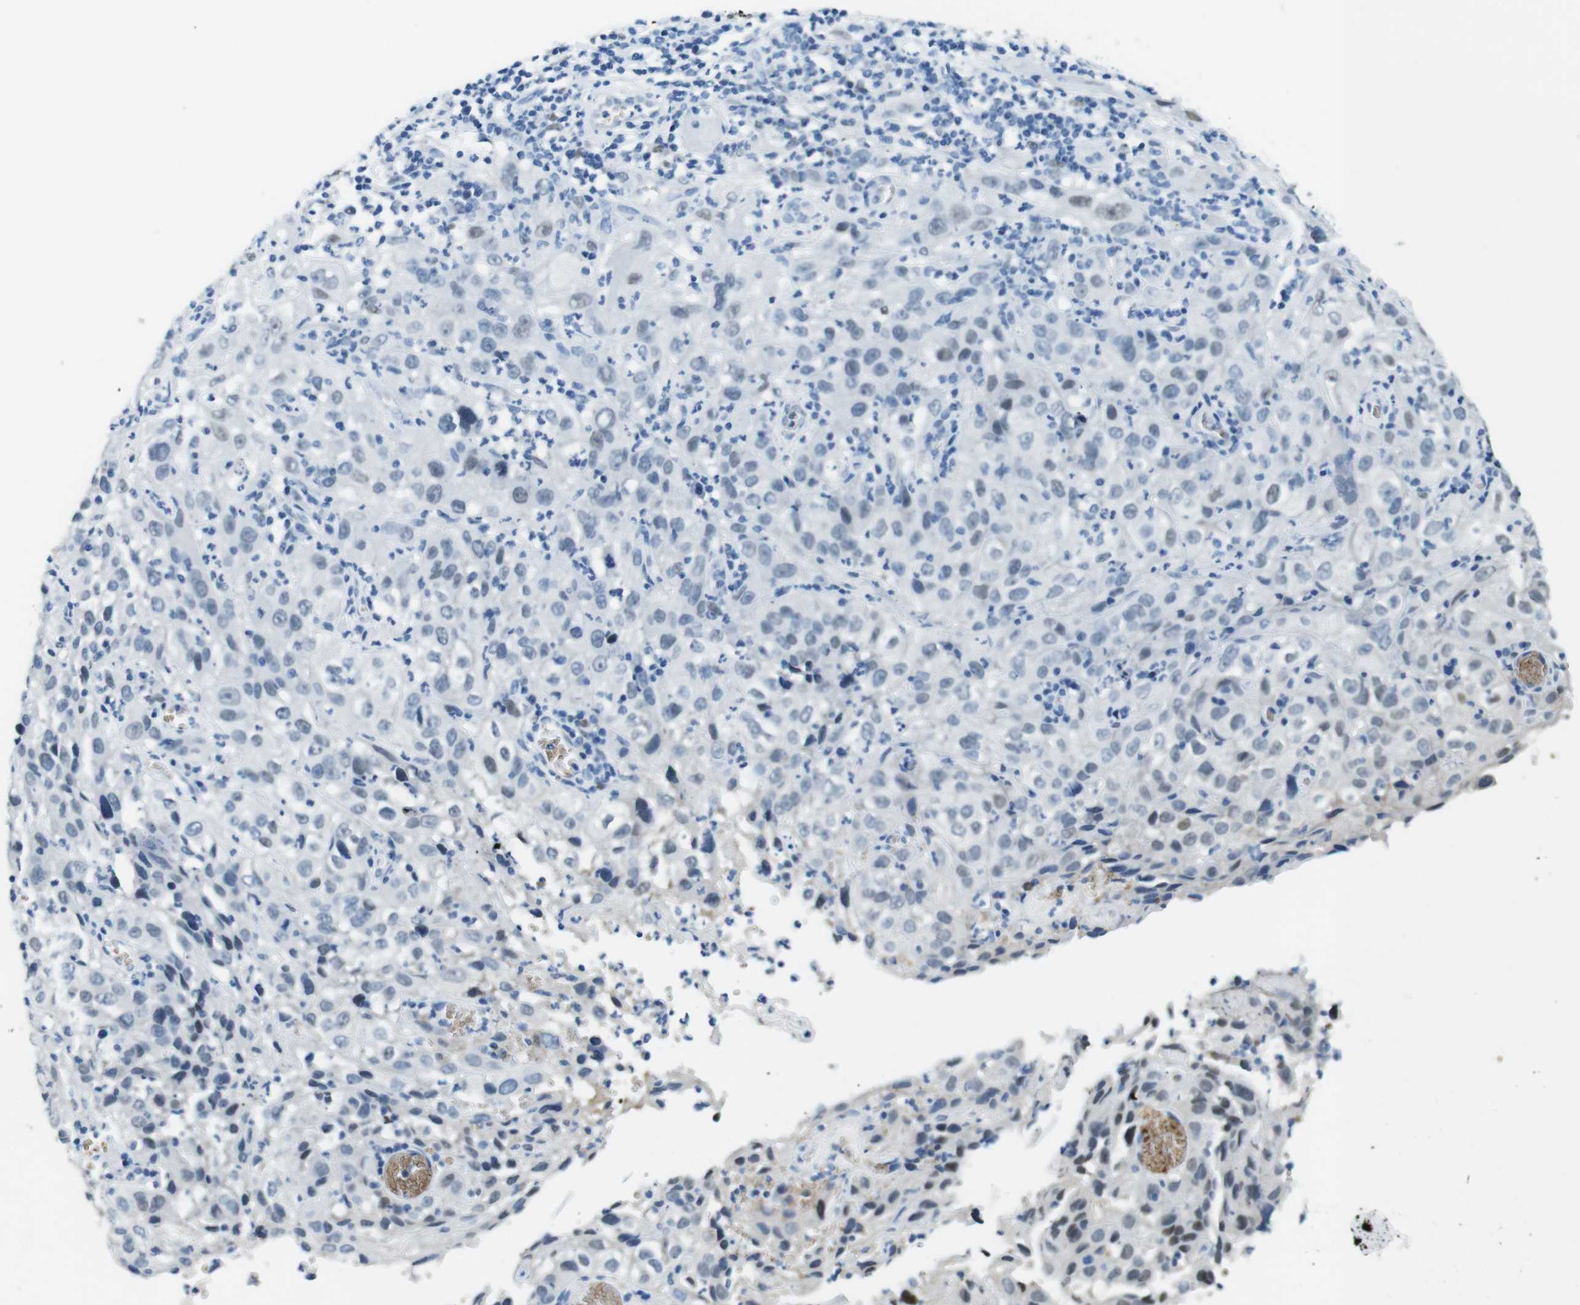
{"staining": {"intensity": "negative", "quantity": "none", "location": "none"}, "tissue": "cervical cancer", "cell_type": "Tumor cells", "image_type": "cancer", "snomed": [{"axis": "morphology", "description": "Squamous cell carcinoma, NOS"}, {"axis": "topography", "description": "Cervix"}], "caption": "Immunohistochemical staining of cervical squamous cell carcinoma shows no significant staining in tumor cells.", "gene": "TFAP2C", "patient": {"sex": "female", "age": 32}}